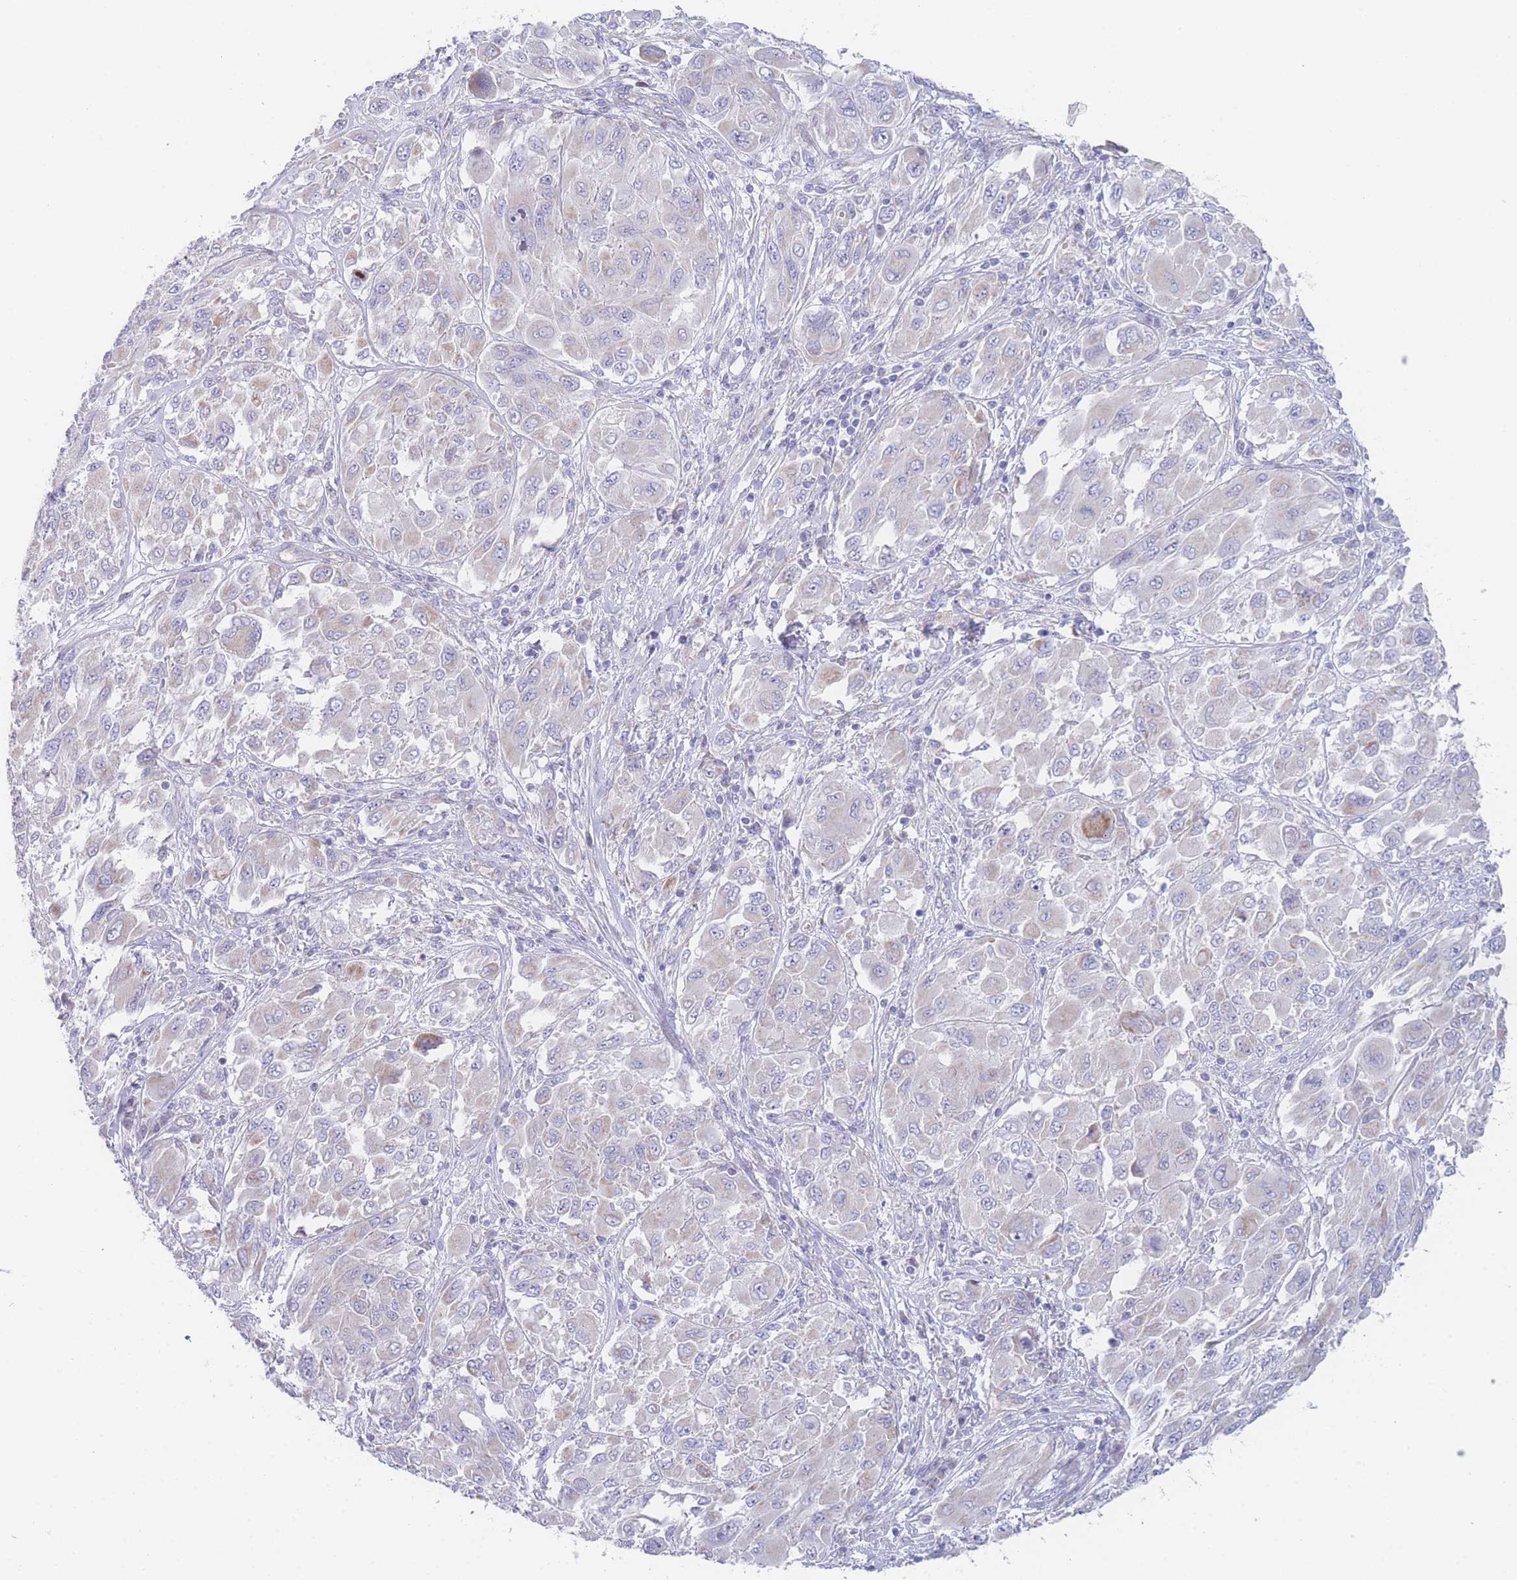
{"staining": {"intensity": "negative", "quantity": "none", "location": "none"}, "tissue": "melanoma", "cell_type": "Tumor cells", "image_type": "cancer", "snomed": [{"axis": "morphology", "description": "Malignant melanoma, NOS"}, {"axis": "topography", "description": "Skin"}], "caption": "This photomicrograph is of melanoma stained with IHC to label a protein in brown with the nuclei are counter-stained blue. There is no positivity in tumor cells.", "gene": "GPAM", "patient": {"sex": "female", "age": 91}}